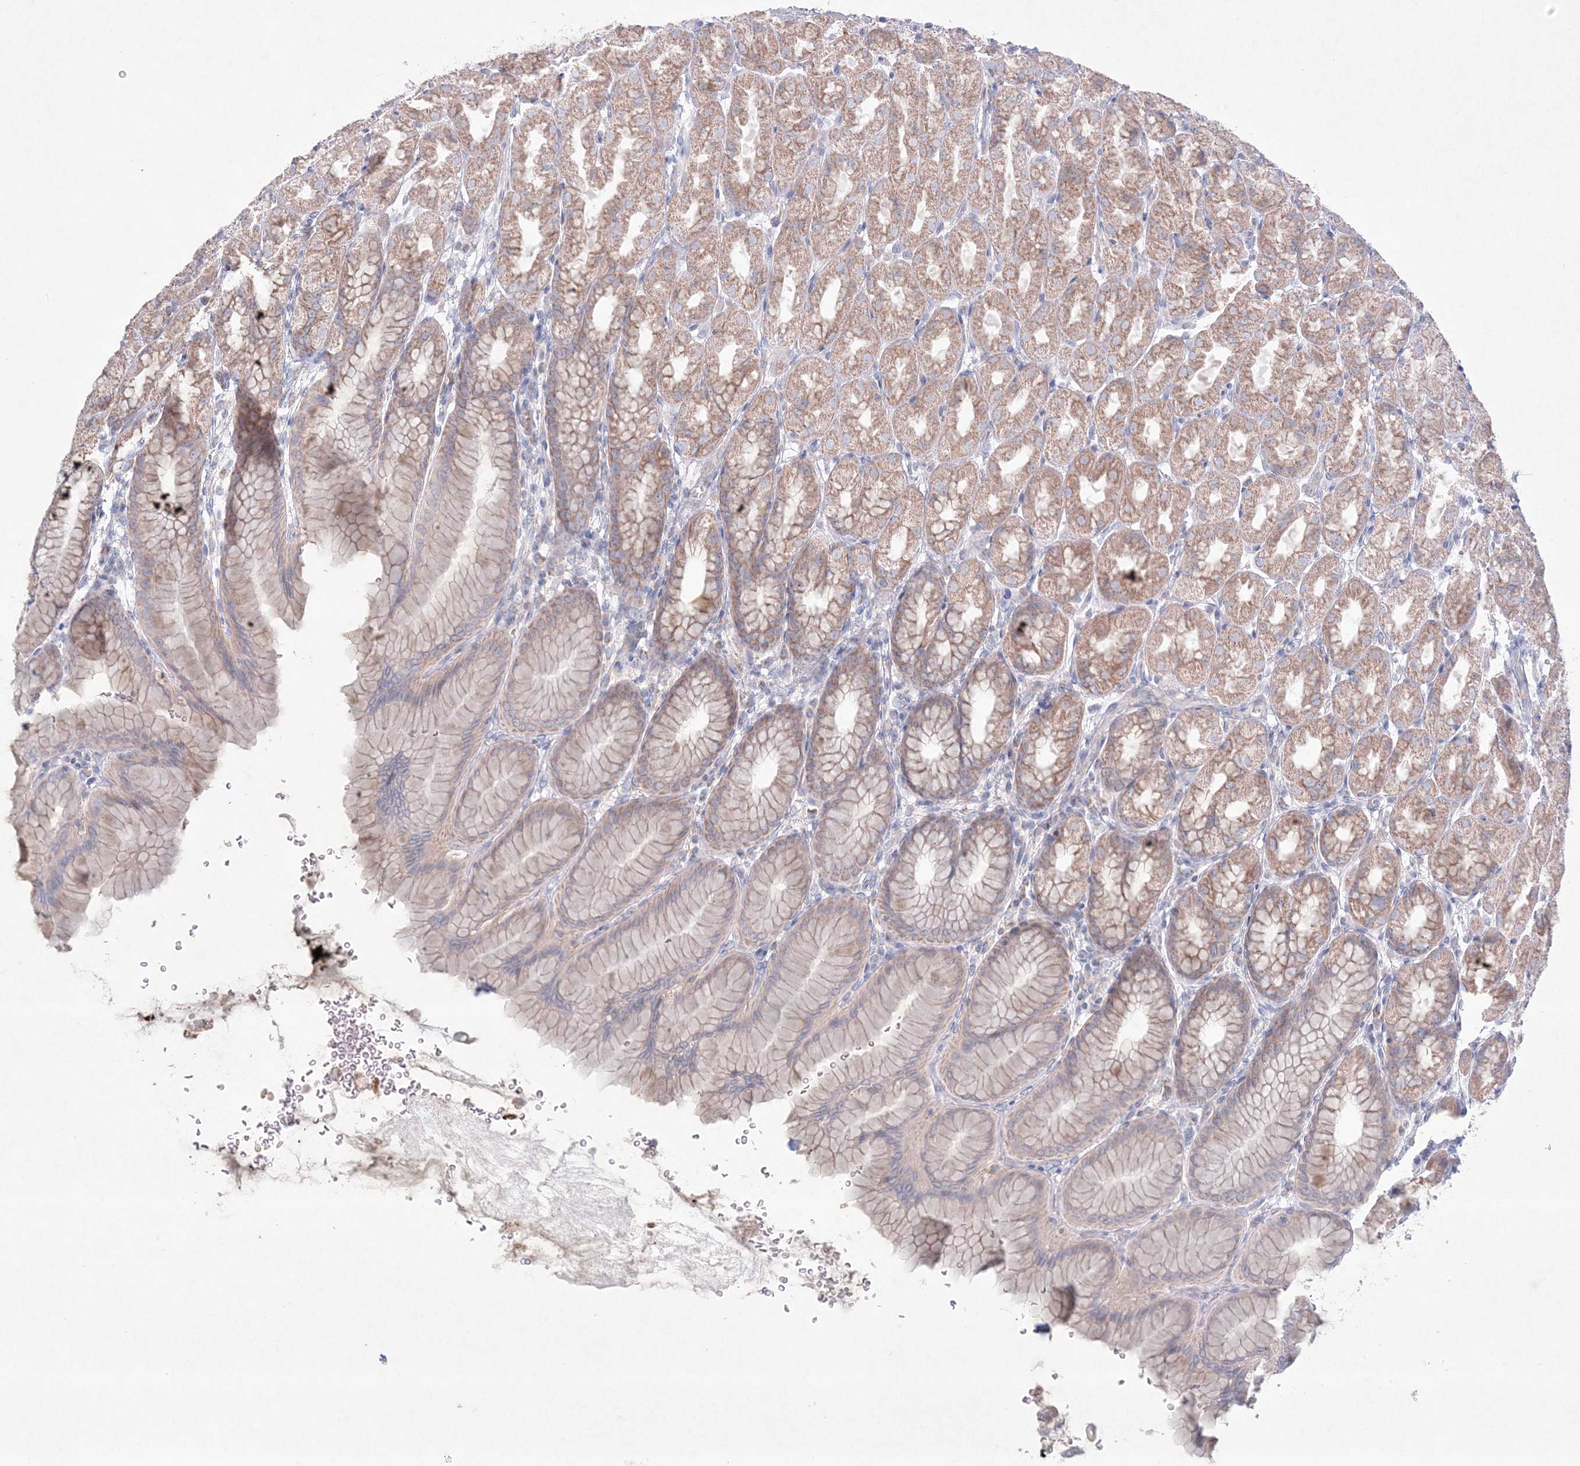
{"staining": {"intensity": "moderate", "quantity": ">75%", "location": "cytoplasmic/membranous"}, "tissue": "stomach", "cell_type": "Glandular cells", "image_type": "normal", "snomed": [{"axis": "morphology", "description": "Normal tissue, NOS"}, {"axis": "topography", "description": "Stomach"}], "caption": "Glandular cells show medium levels of moderate cytoplasmic/membranous positivity in about >75% of cells in benign human stomach. (DAB (3,3'-diaminobenzidine) IHC with brightfield microscopy, high magnification).", "gene": "KCTD6", "patient": {"sex": "male", "age": 42}}